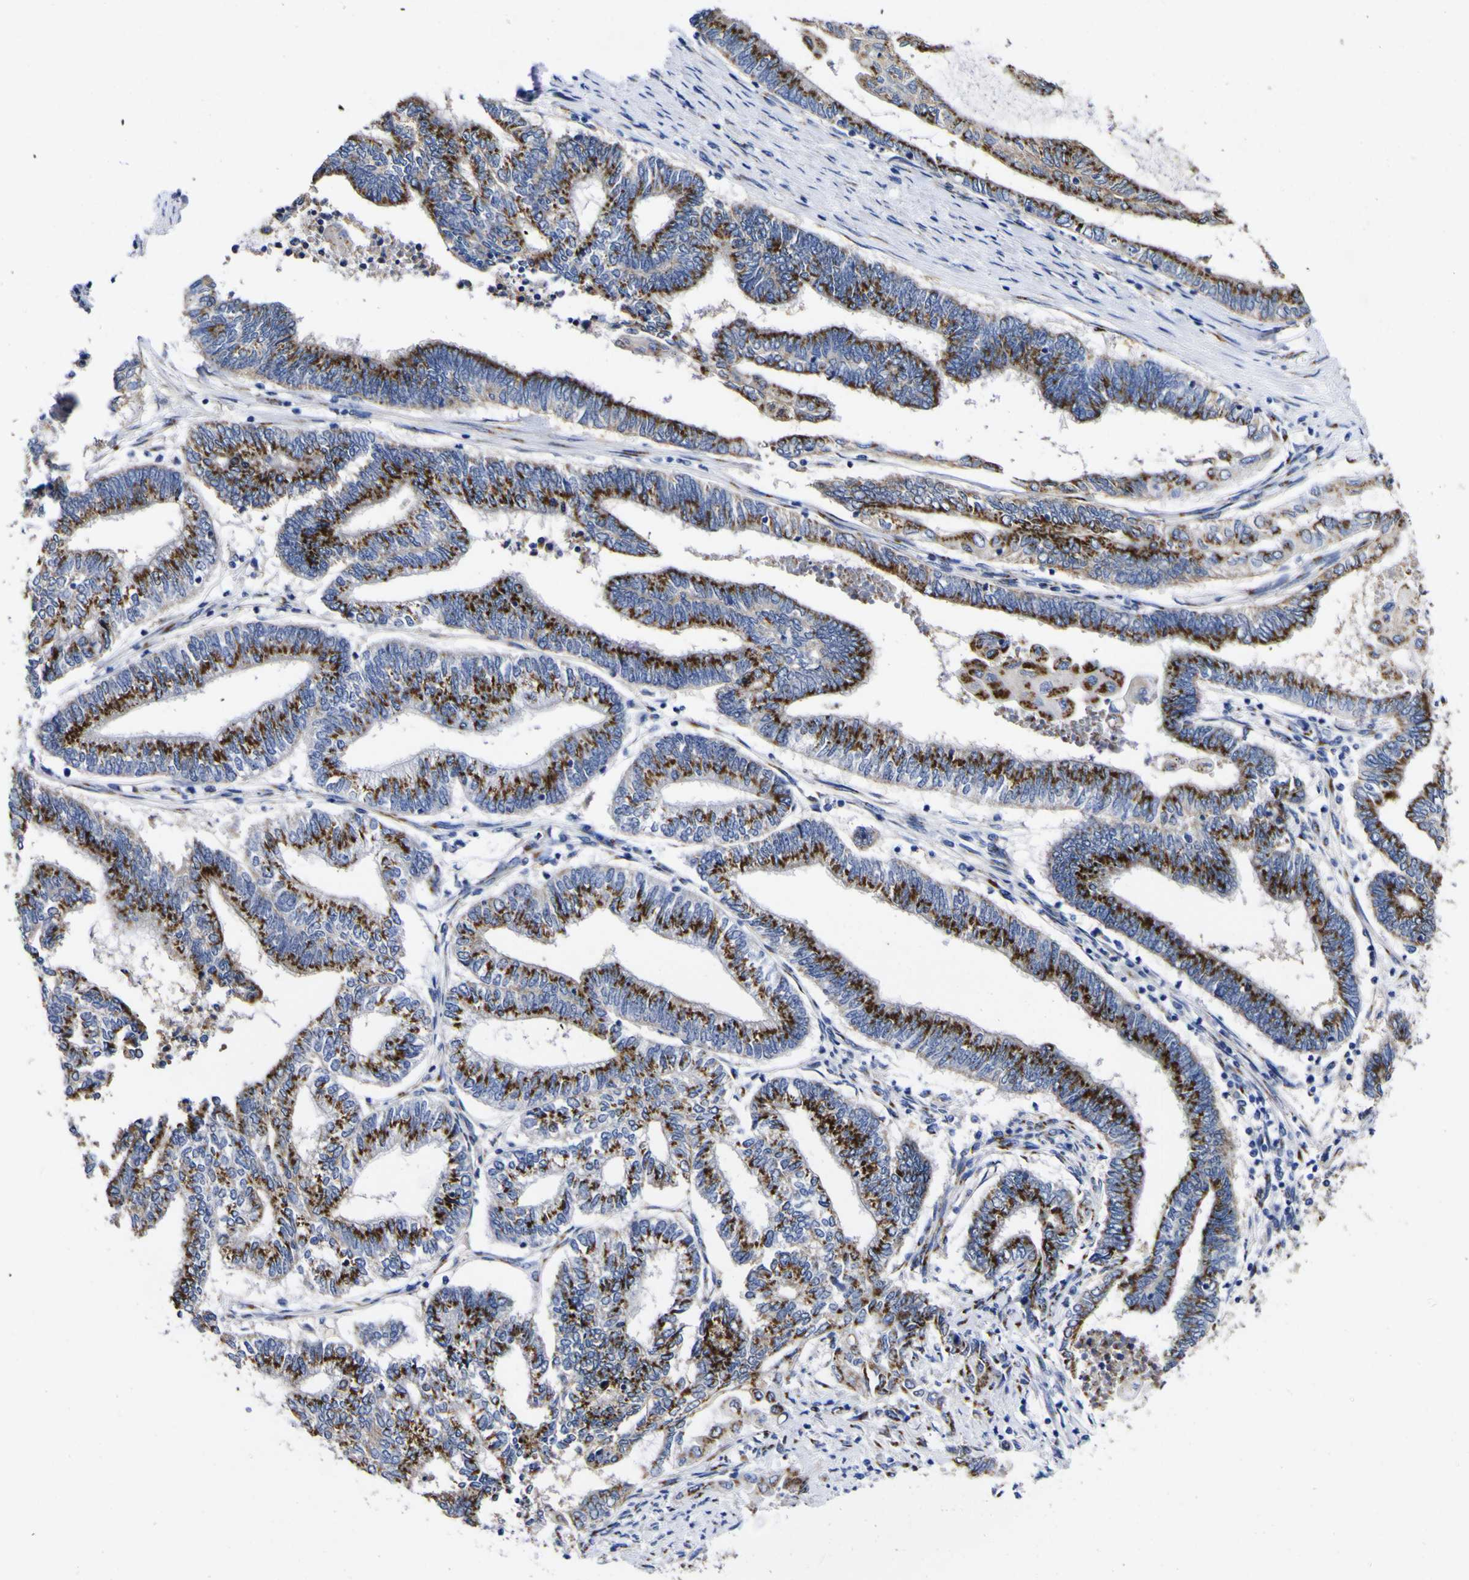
{"staining": {"intensity": "moderate", "quantity": ">75%", "location": "cytoplasmic/membranous"}, "tissue": "endometrial cancer", "cell_type": "Tumor cells", "image_type": "cancer", "snomed": [{"axis": "morphology", "description": "Adenocarcinoma, NOS"}, {"axis": "topography", "description": "Uterus"}, {"axis": "topography", "description": "Endometrium"}], "caption": "This histopathology image exhibits IHC staining of human endometrial cancer, with medium moderate cytoplasmic/membranous staining in about >75% of tumor cells.", "gene": "GOLM1", "patient": {"sex": "female", "age": 70}}